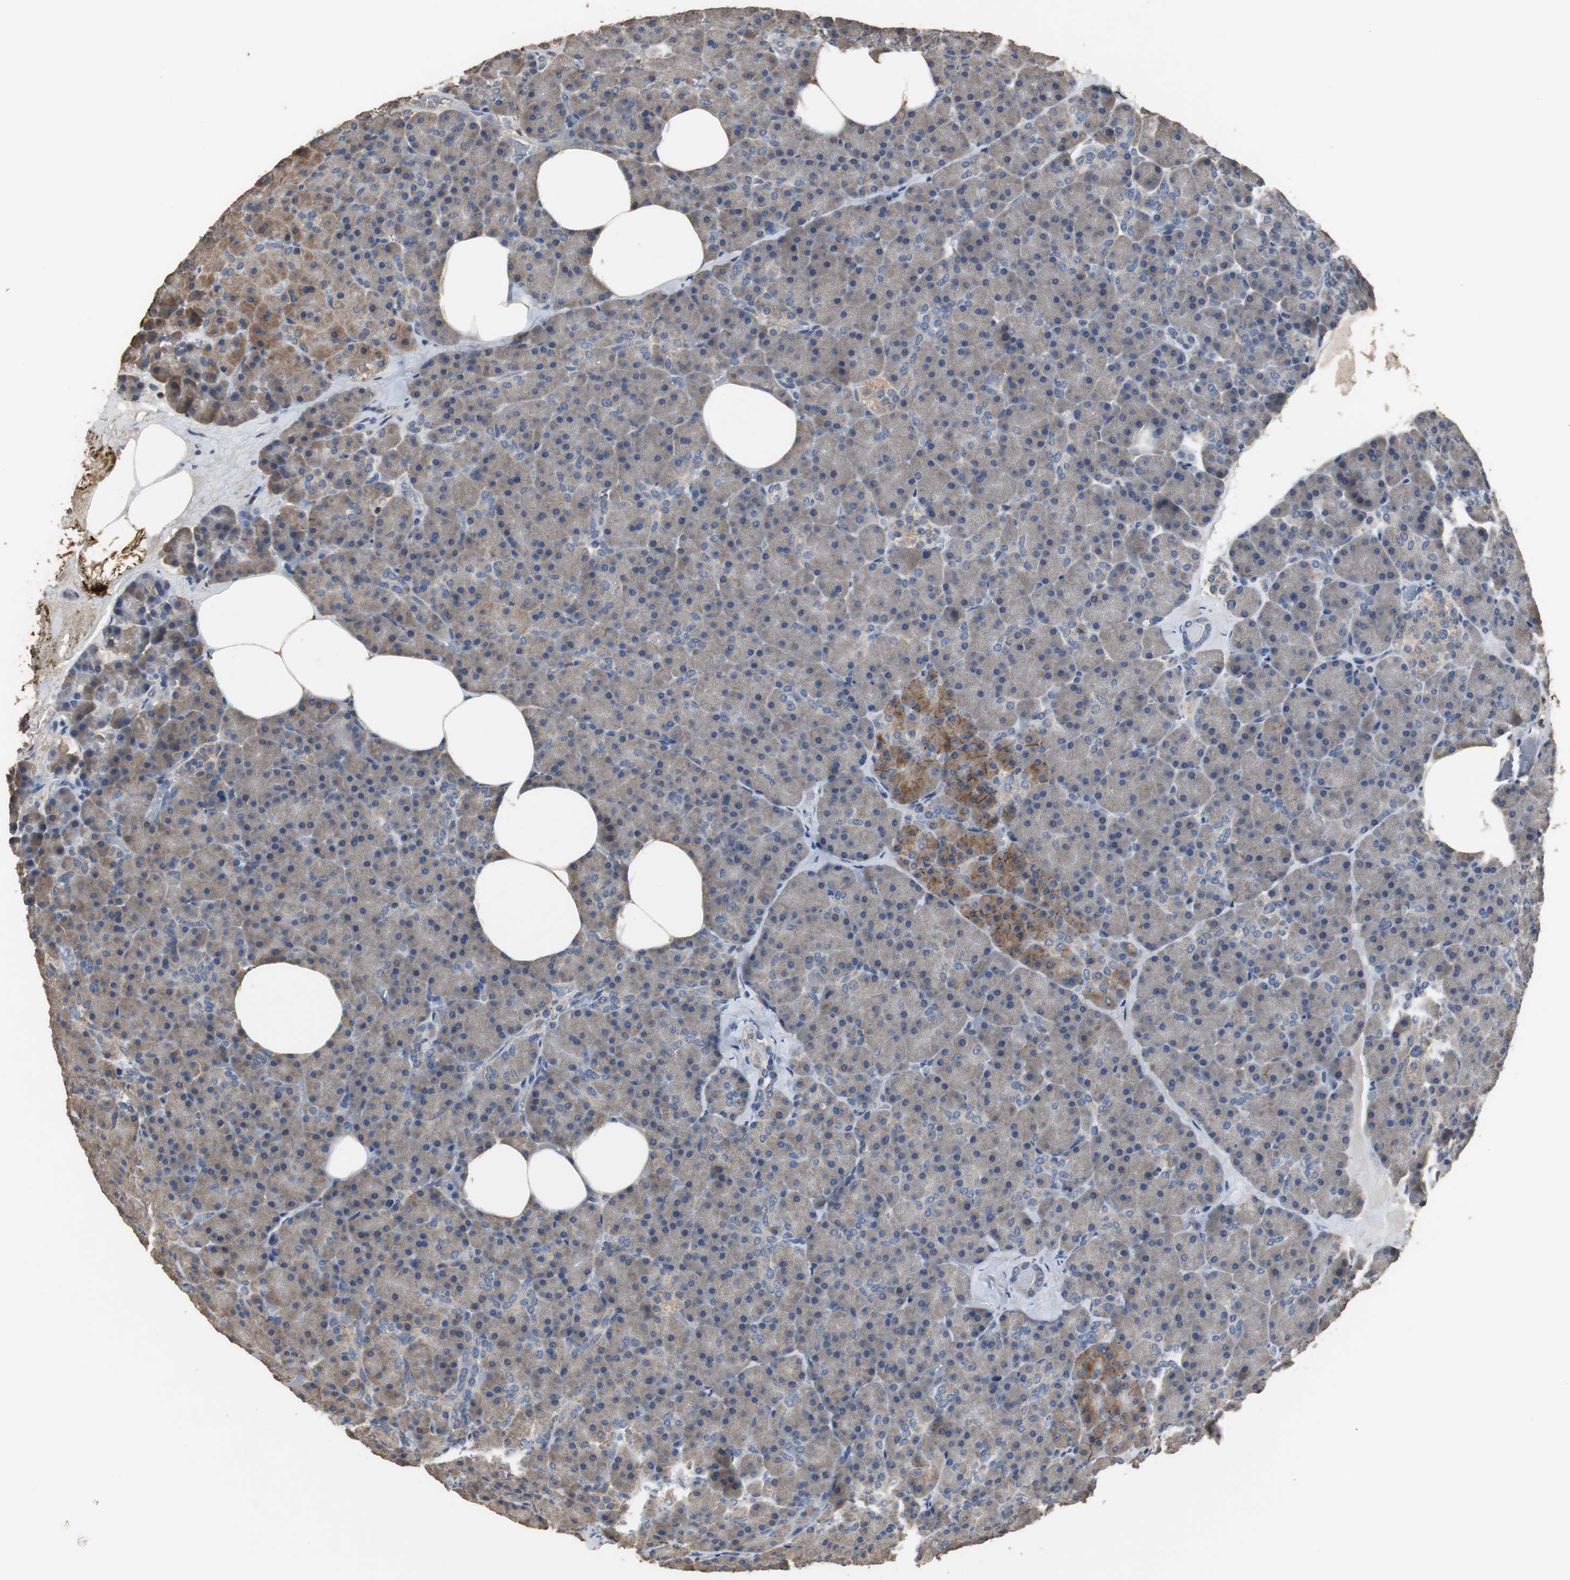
{"staining": {"intensity": "moderate", "quantity": "<25%", "location": "cytoplasmic/membranous"}, "tissue": "pancreas", "cell_type": "Exocrine glandular cells", "image_type": "normal", "snomed": [{"axis": "morphology", "description": "Normal tissue, NOS"}, {"axis": "topography", "description": "Pancreas"}], "caption": "Immunohistochemistry image of unremarkable pancreas: human pancreas stained using IHC reveals low levels of moderate protein expression localized specifically in the cytoplasmic/membranous of exocrine glandular cells, appearing as a cytoplasmic/membranous brown color.", "gene": "SCIMP", "patient": {"sex": "female", "age": 35}}